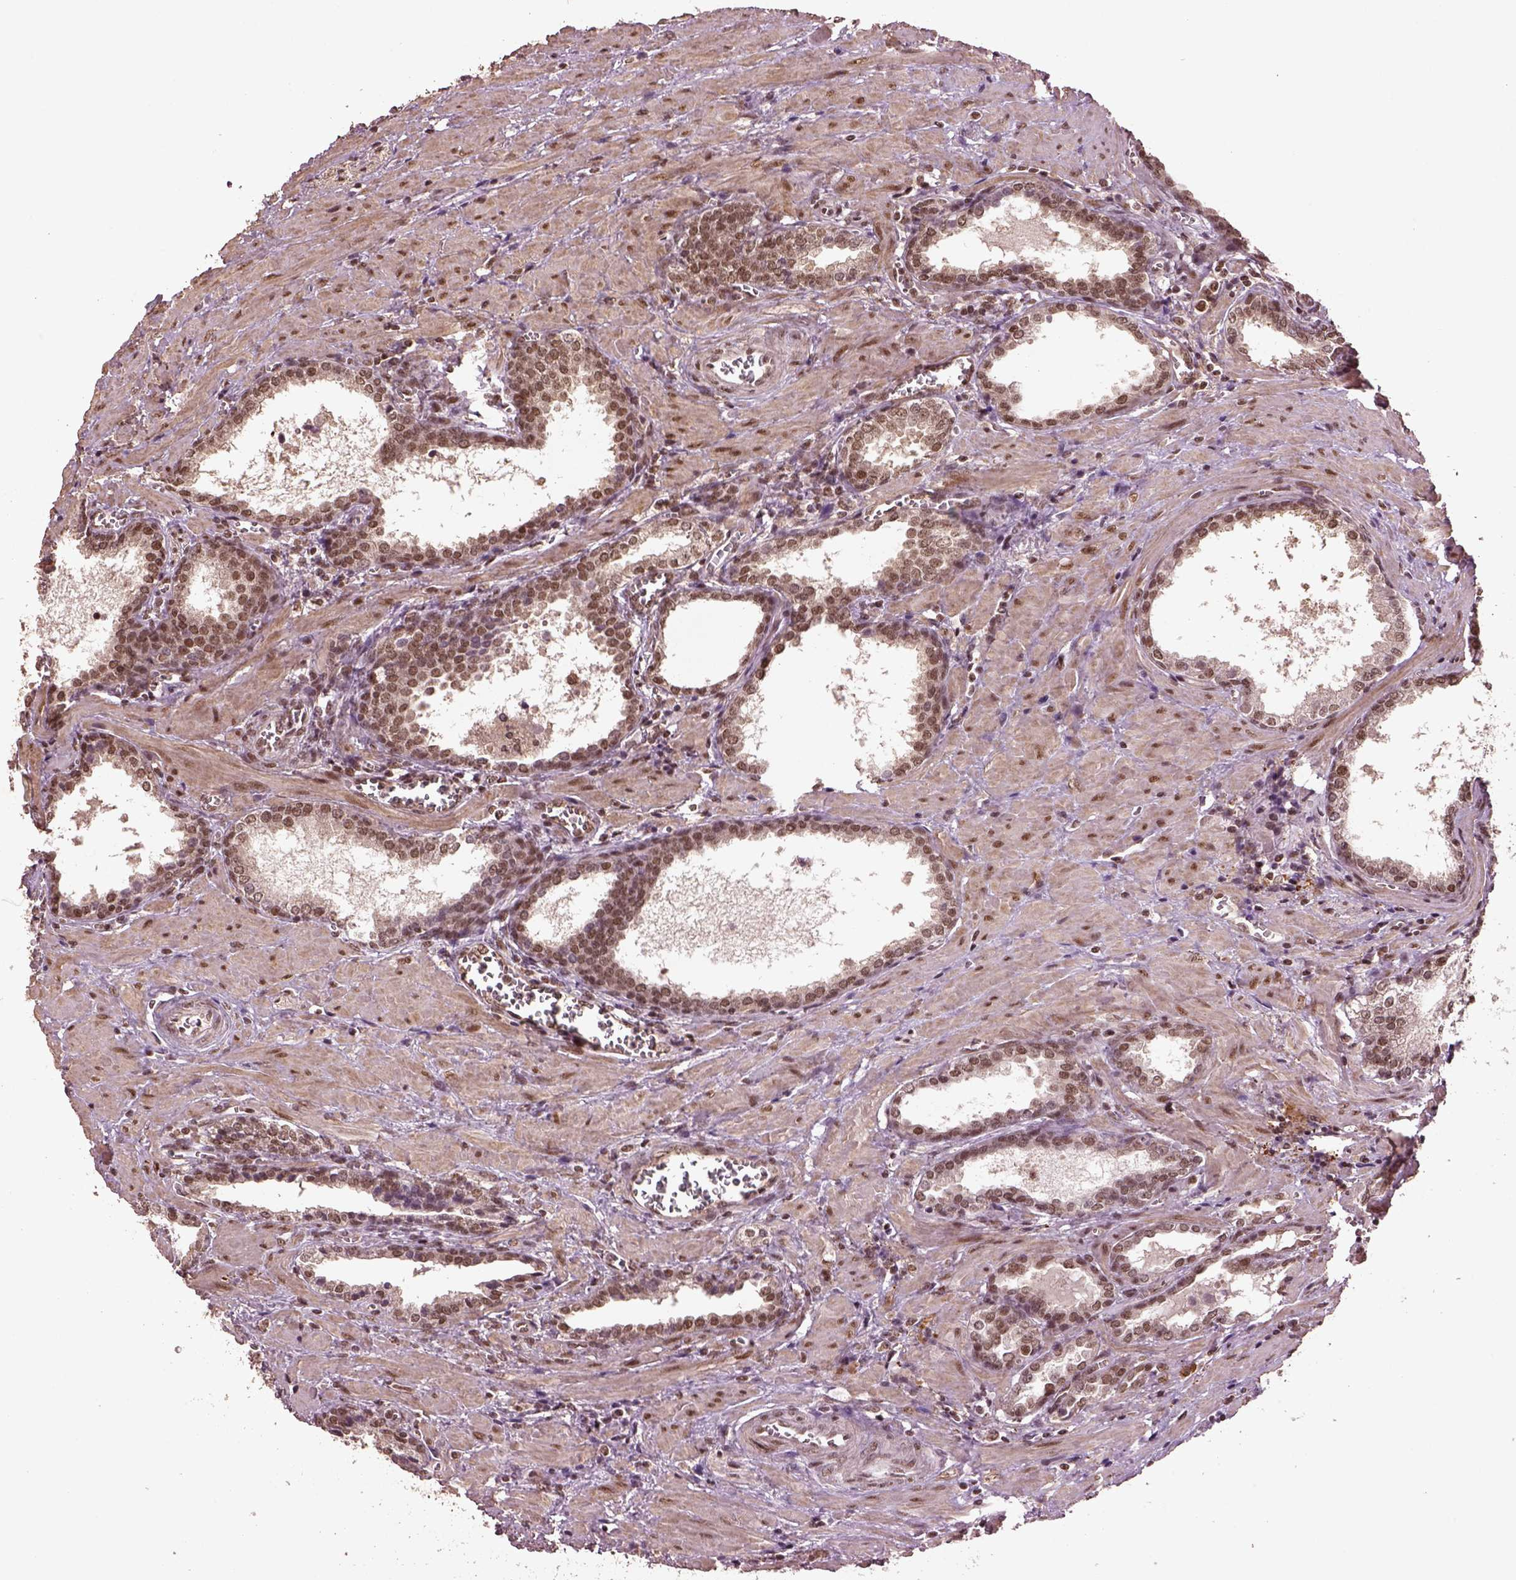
{"staining": {"intensity": "moderate", "quantity": ">75%", "location": "nuclear"}, "tissue": "prostate cancer", "cell_type": "Tumor cells", "image_type": "cancer", "snomed": [{"axis": "morphology", "description": "Adenocarcinoma, NOS"}, {"axis": "topography", "description": "Prostate and seminal vesicle, NOS"}], "caption": "Brown immunohistochemical staining in prostate adenocarcinoma shows moderate nuclear expression in about >75% of tumor cells.", "gene": "BRD9", "patient": {"sex": "male", "age": 63}}